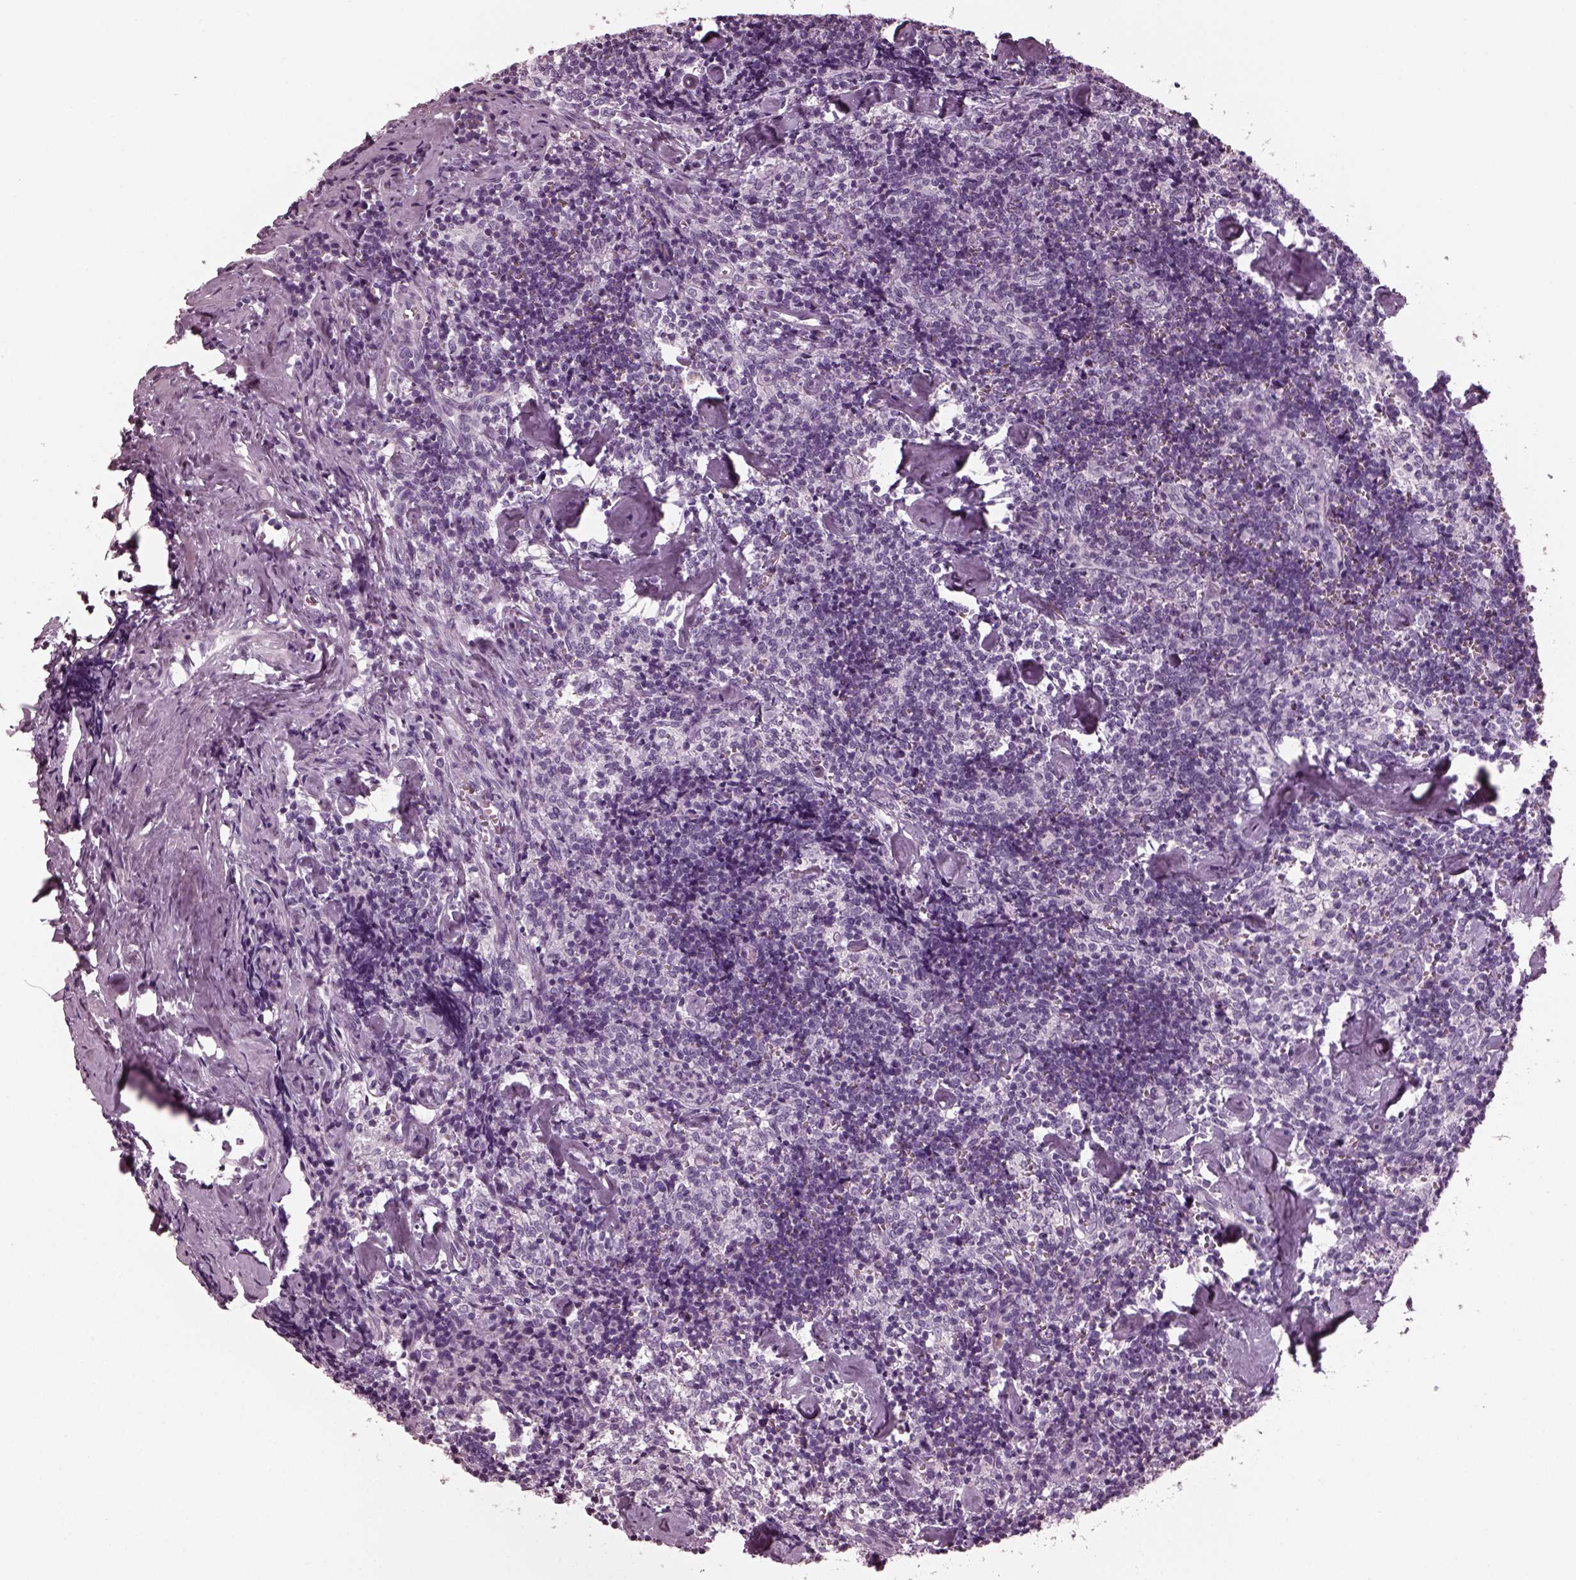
{"staining": {"intensity": "negative", "quantity": "none", "location": "none"}, "tissue": "lymph node", "cell_type": "Germinal center cells", "image_type": "normal", "snomed": [{"axis": "morphology", "description": "Normal tissue, NOS"}, {"axis": "topography", "description": "Lymph node"}], "caption": "Germinal center cells show no significant protein staining in normal lymph node.", "gene": "PDC", "patient": {"sex": "female", "age": 50}}